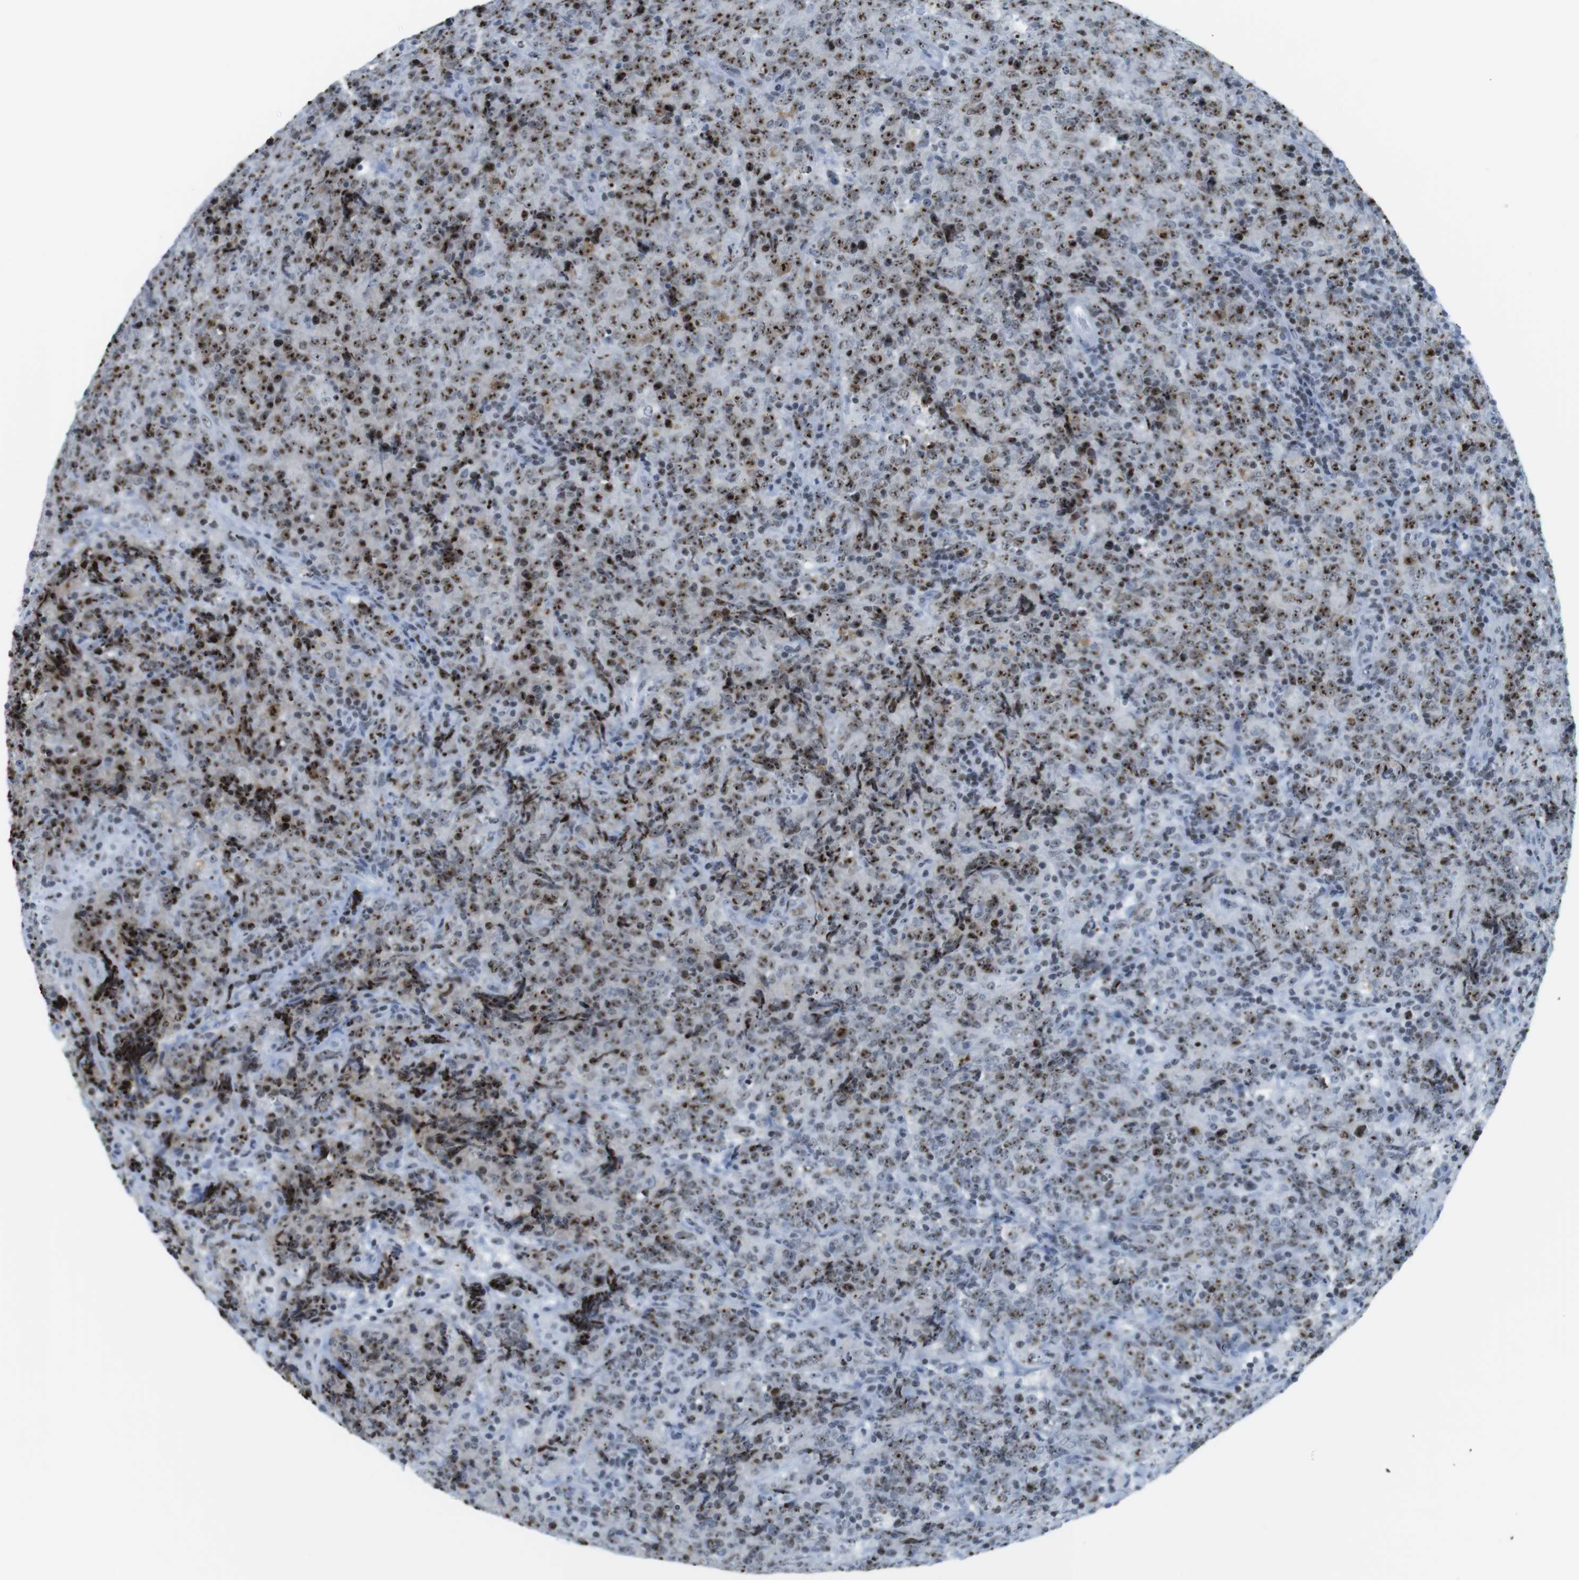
{"staining": {"intensity": "moderate", "quantity": ">75%", "location": "nuclear"}, "tissue": "lymphoma", "cell_type": "Tumor cells", "image_type": "cancer", "snomed": [{"axis": "morphology", "description": "Malignant lymphoma, non-Hodgkin's type, High grade"}, {"axis": "topography", "description": "Tonsil"}], "caption": "Protein analysis of high-grade malignant lymphoma, non-Hodgkin's type tissue demonstrates moderate nuclear positivity in about >75% of tumor cells. (Stains: DAB (3,3'-diaminobenzidine) in brown, nuclei in blue, Microscopy: brightfield microscopy at high magnification).", "gene": "NIFK", "patient": {"sex": "female", "age": 36}}